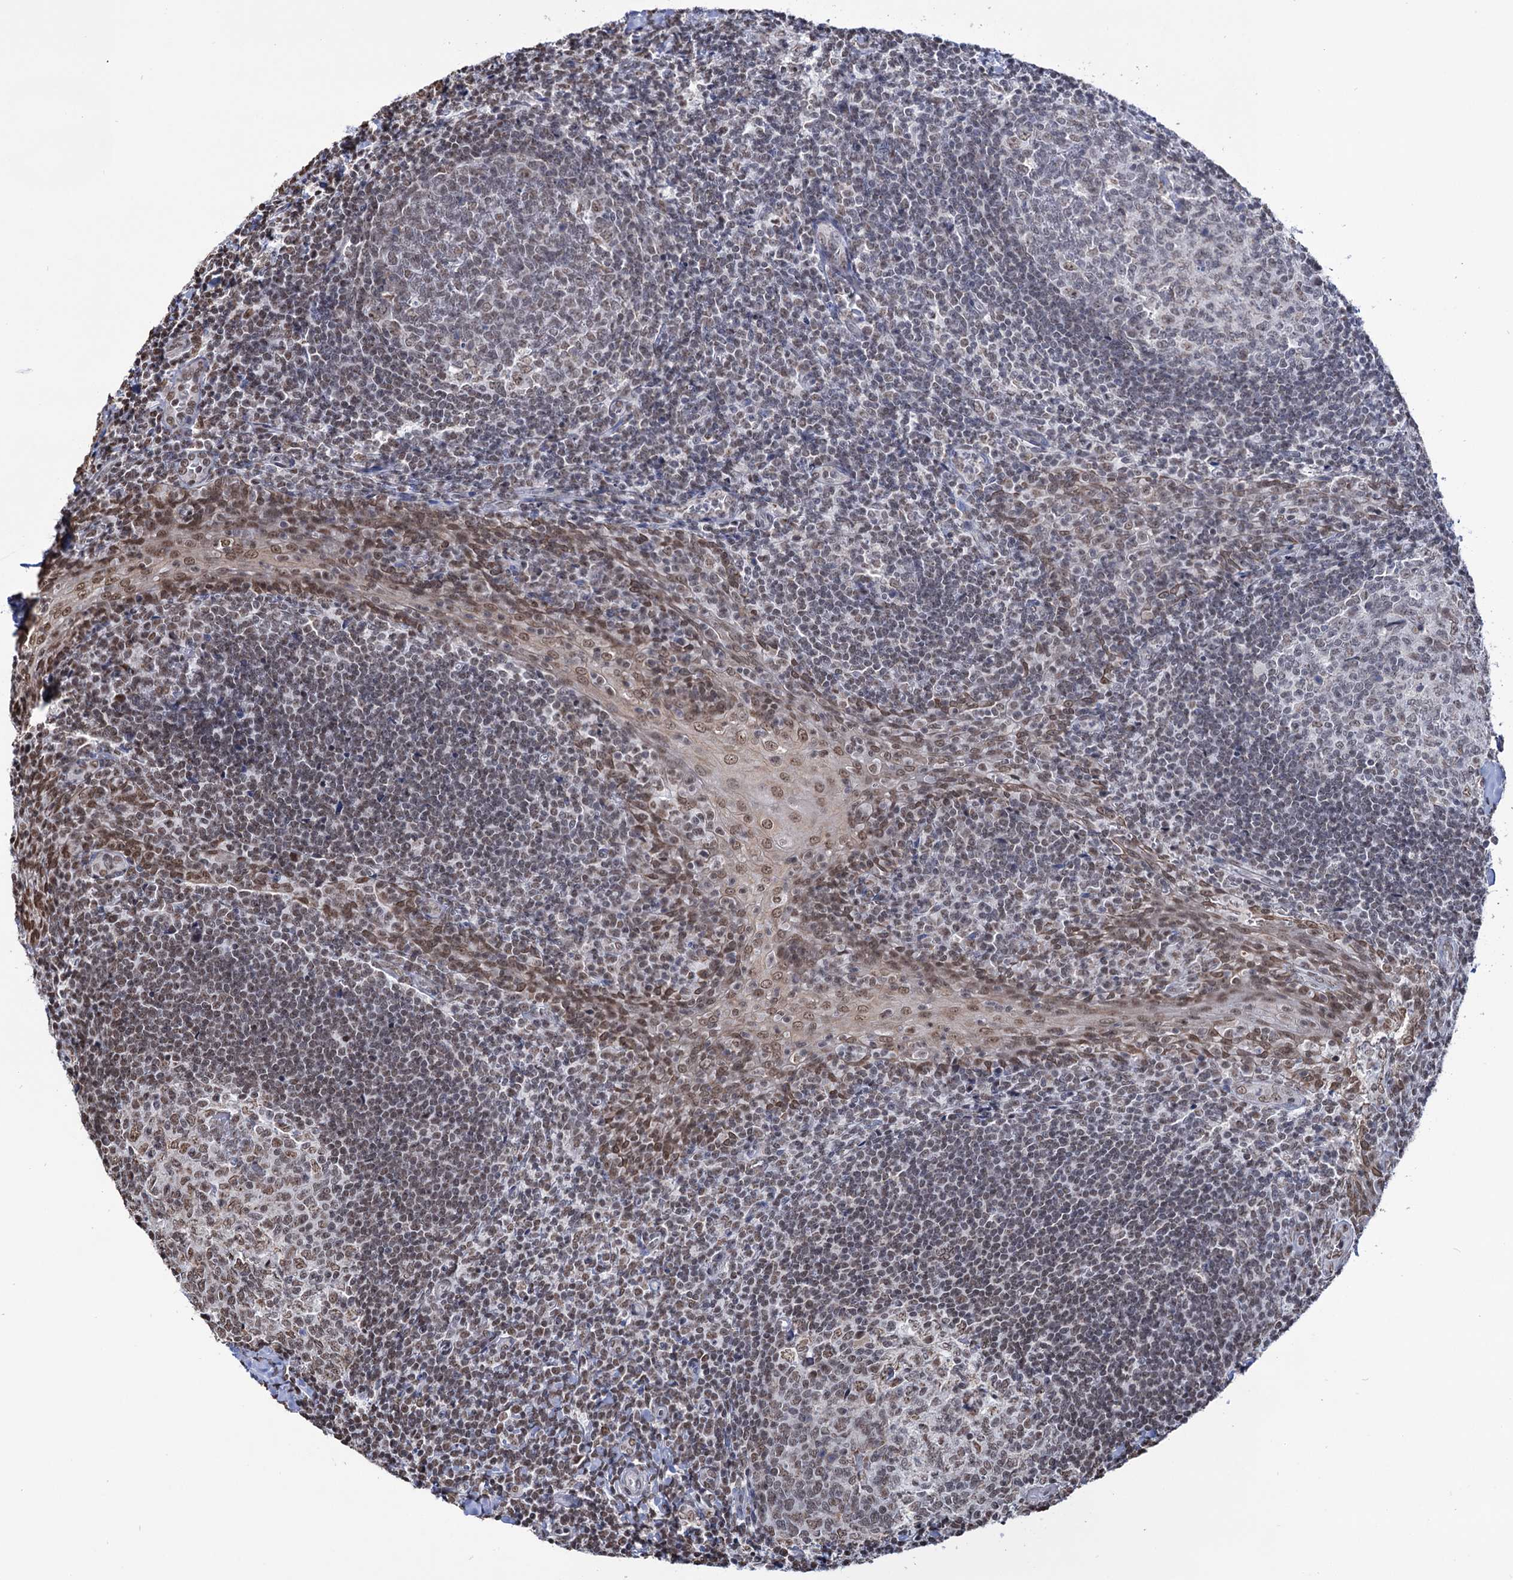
{"staining": {"intensity": "weak", "quantity": "25%-75%", "location": "nuclear"}, "tissue": "tonsil", "cell_type": "Germinal center cells", "image_type": "normal", "snomed": [{"axis": "morphology", "description": "Normal tissue, NOS"}, {"axis": "topography", "description": "Tonsil"}], "caption": "Weak nuclear staining is identified in approximately 25%-75% of germinal center cells in normal tonsil. Using DAB (3,3'-diaminobenzidine) (brown) and hematoxylin (blue) stains, captured at high magnification using brightfield microscopy.", "gene": "ABHD10", "patient": {"sex": "male", "age": 27}}